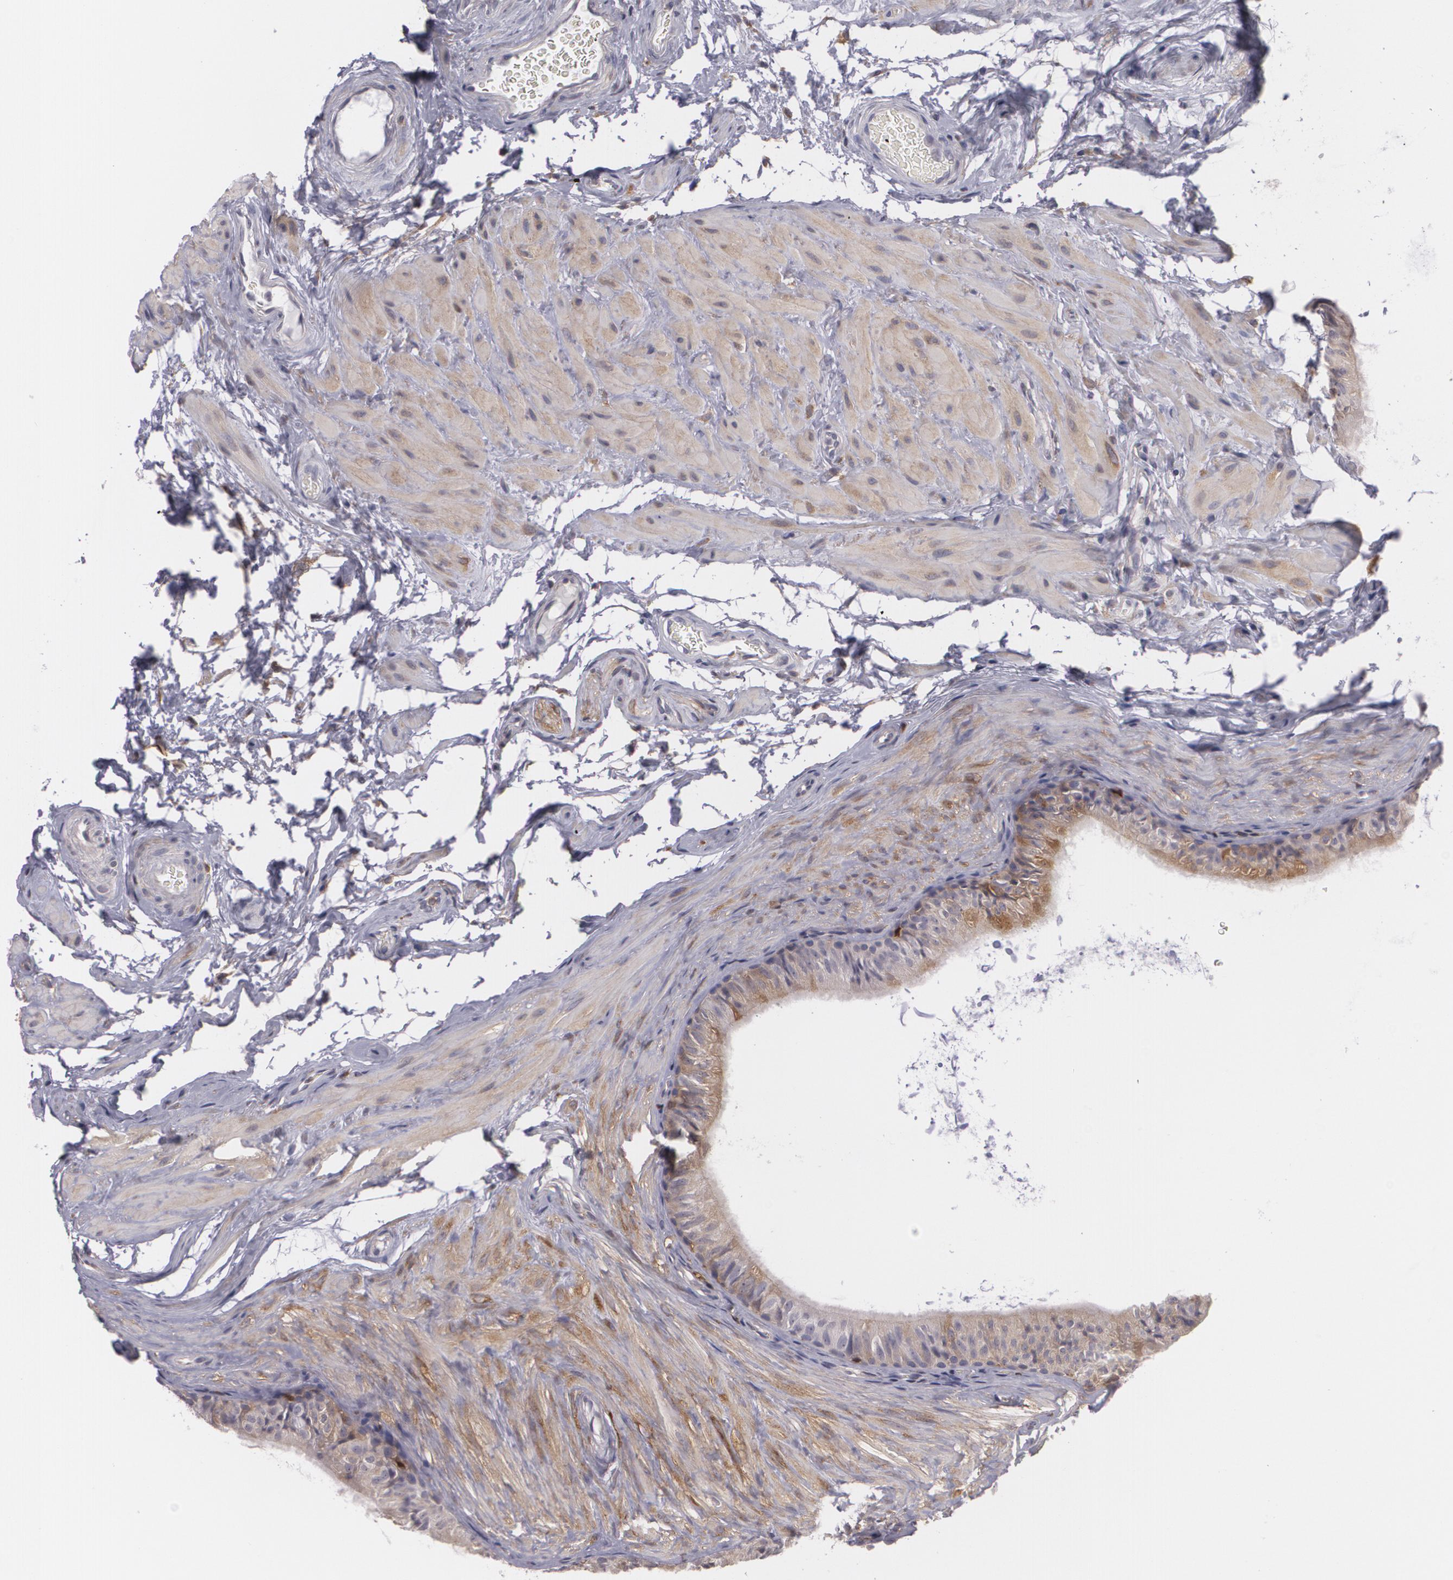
{"staining": {"intensity": "weak", "quantity": ">75%", "location": "cytoplasmic/membranous"}, "tissue": "epididymis", "cell_type": "Glandular cells", "image_type": "normal", "snomed": [{"axis": "morphology", "description": "Normal tissue, NOS"}, {"axis": "topography", "description": "Testis"}, {"axis": "topography", "description": "Epididymis"}], "caption": "IHC staining of benign epididymis, which reveals low levels of weak cytoplasmic/membranous staining in about >75% of glandular cells indicating weak cytoplasmic/membranous protein staining. The staining was performed using DAB (brown) for protein detection and nuclei were counterstained in hematoxylin (blue).", "gene": "BIN1", "patient": {"sex": "male", "age": 36}}